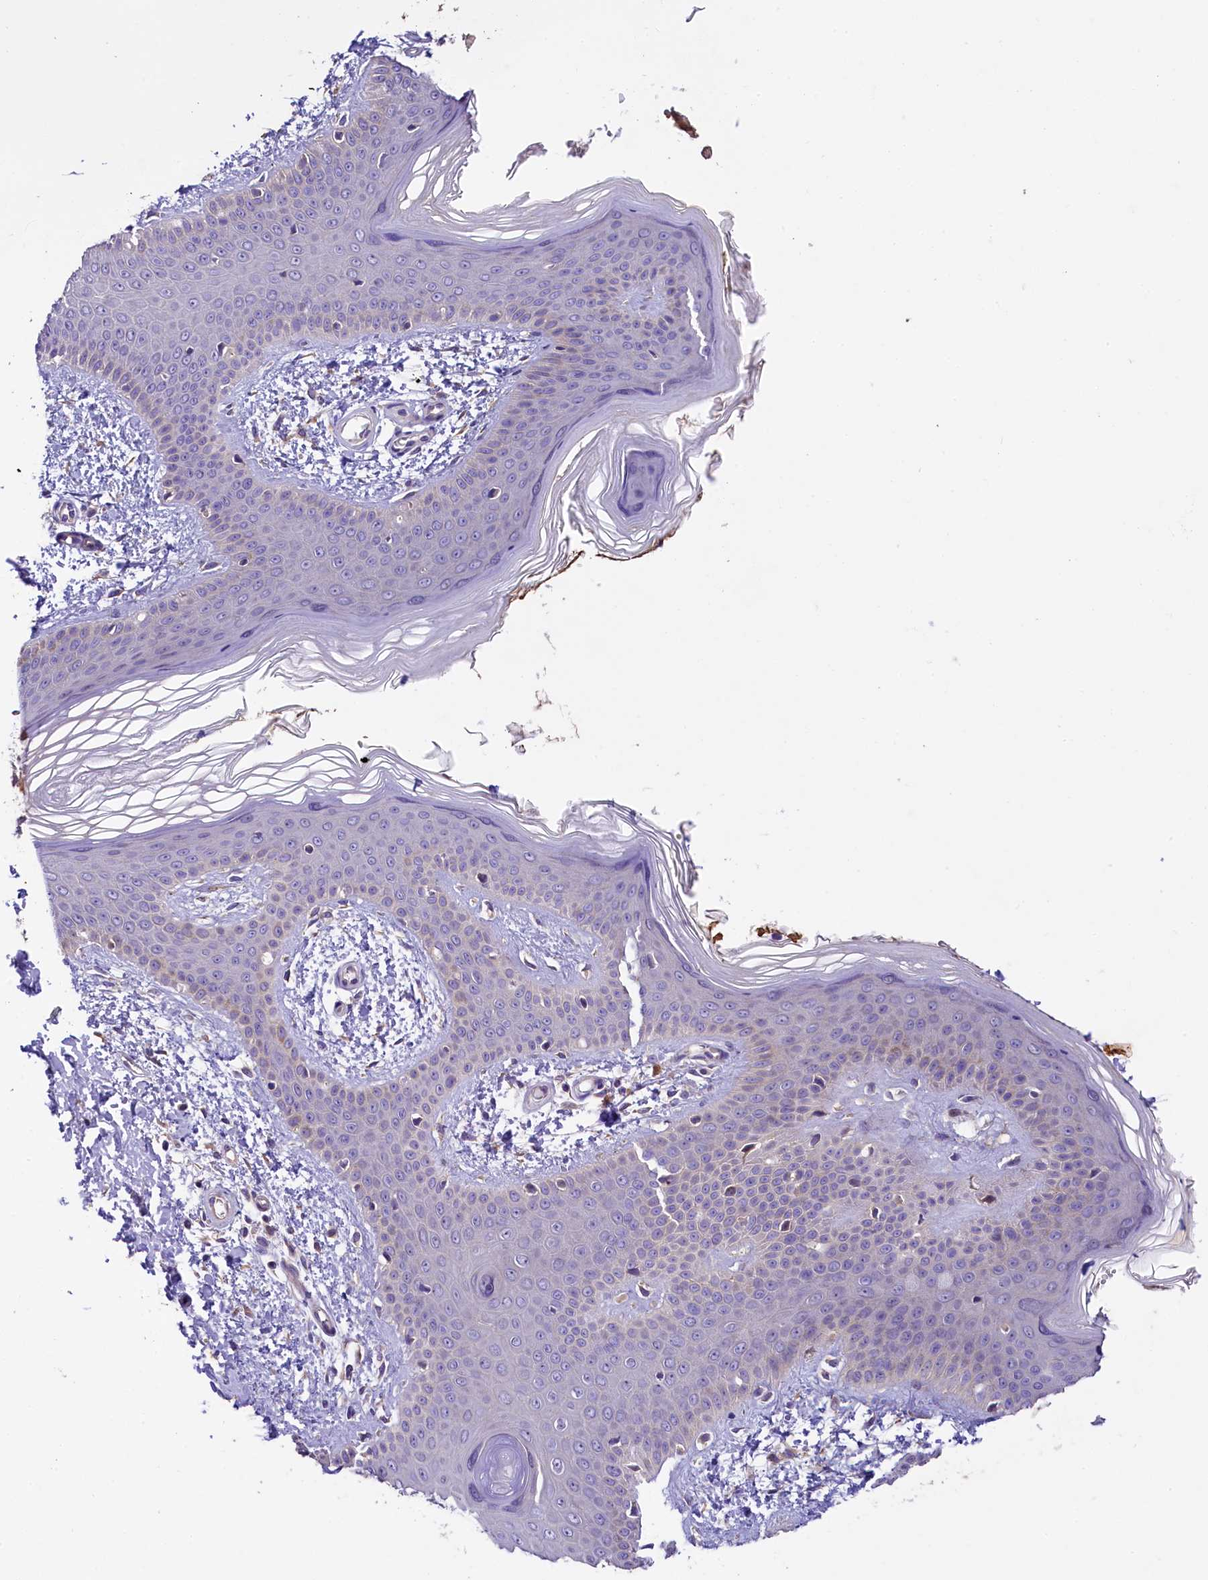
{"staining": {"intensity": "negative", "quantity": "none", "location": "none"}, "tissue": "skin", "cell_type": "Fibroblasts", "image_type": "normal", "snomed": [{"axis": "morphology", "description": "Normal tissue, NOS"}, {"axis": "topography", "description": "Skin"}], "caption": "Fibroblasts show no significant staining in unremarkable skin. (Stains: DAB IHC with hematoxylin counter stain, Microscopy: brightfield microscopy at high magnification).", "gene": "UBXN6", "patient": {"sex": "male", "age": 37}}